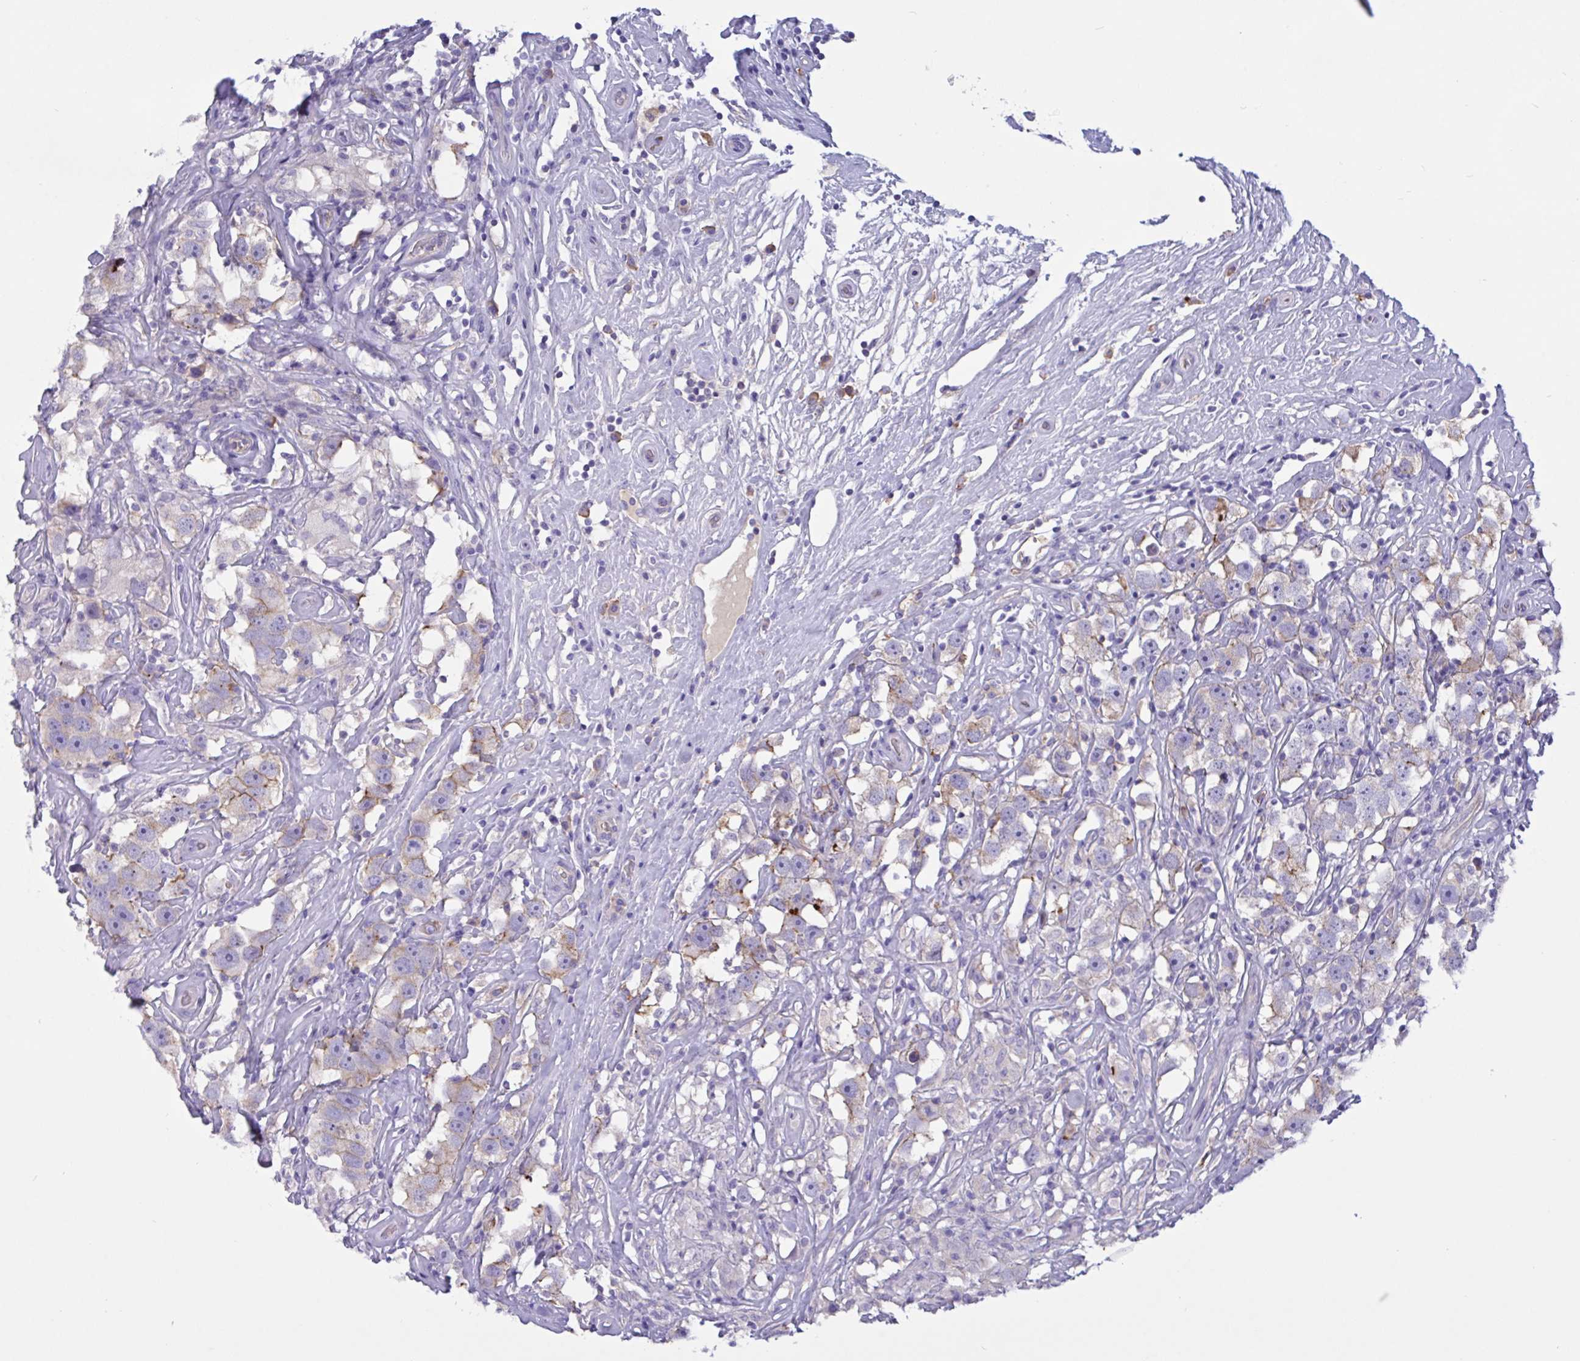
{"staining": {"intensity": "moderate", "quantity": "25%-75%", "location": "cytoplasmic/membranous"}, "tissue": "testis cancer", "cell_type": "Tumor cells", "image_type": "cancer", "snomed": [{"axis": "morphology", "description": "Seminoma, NOS"}, {"axis": "topography", "description": "Testis"}], "caption": "The image shows staining of testis cancer (seminoma), revealing moderate cytoplasmic/membranous protein positivity (brown color) within tumor cells. (Stains: DAB in brown, nuclei in blue, Microscopy: brightfield microscopy at high magnification).", "gene": "SLC66A1", "patient": {"sex": "male", "age": 49}}